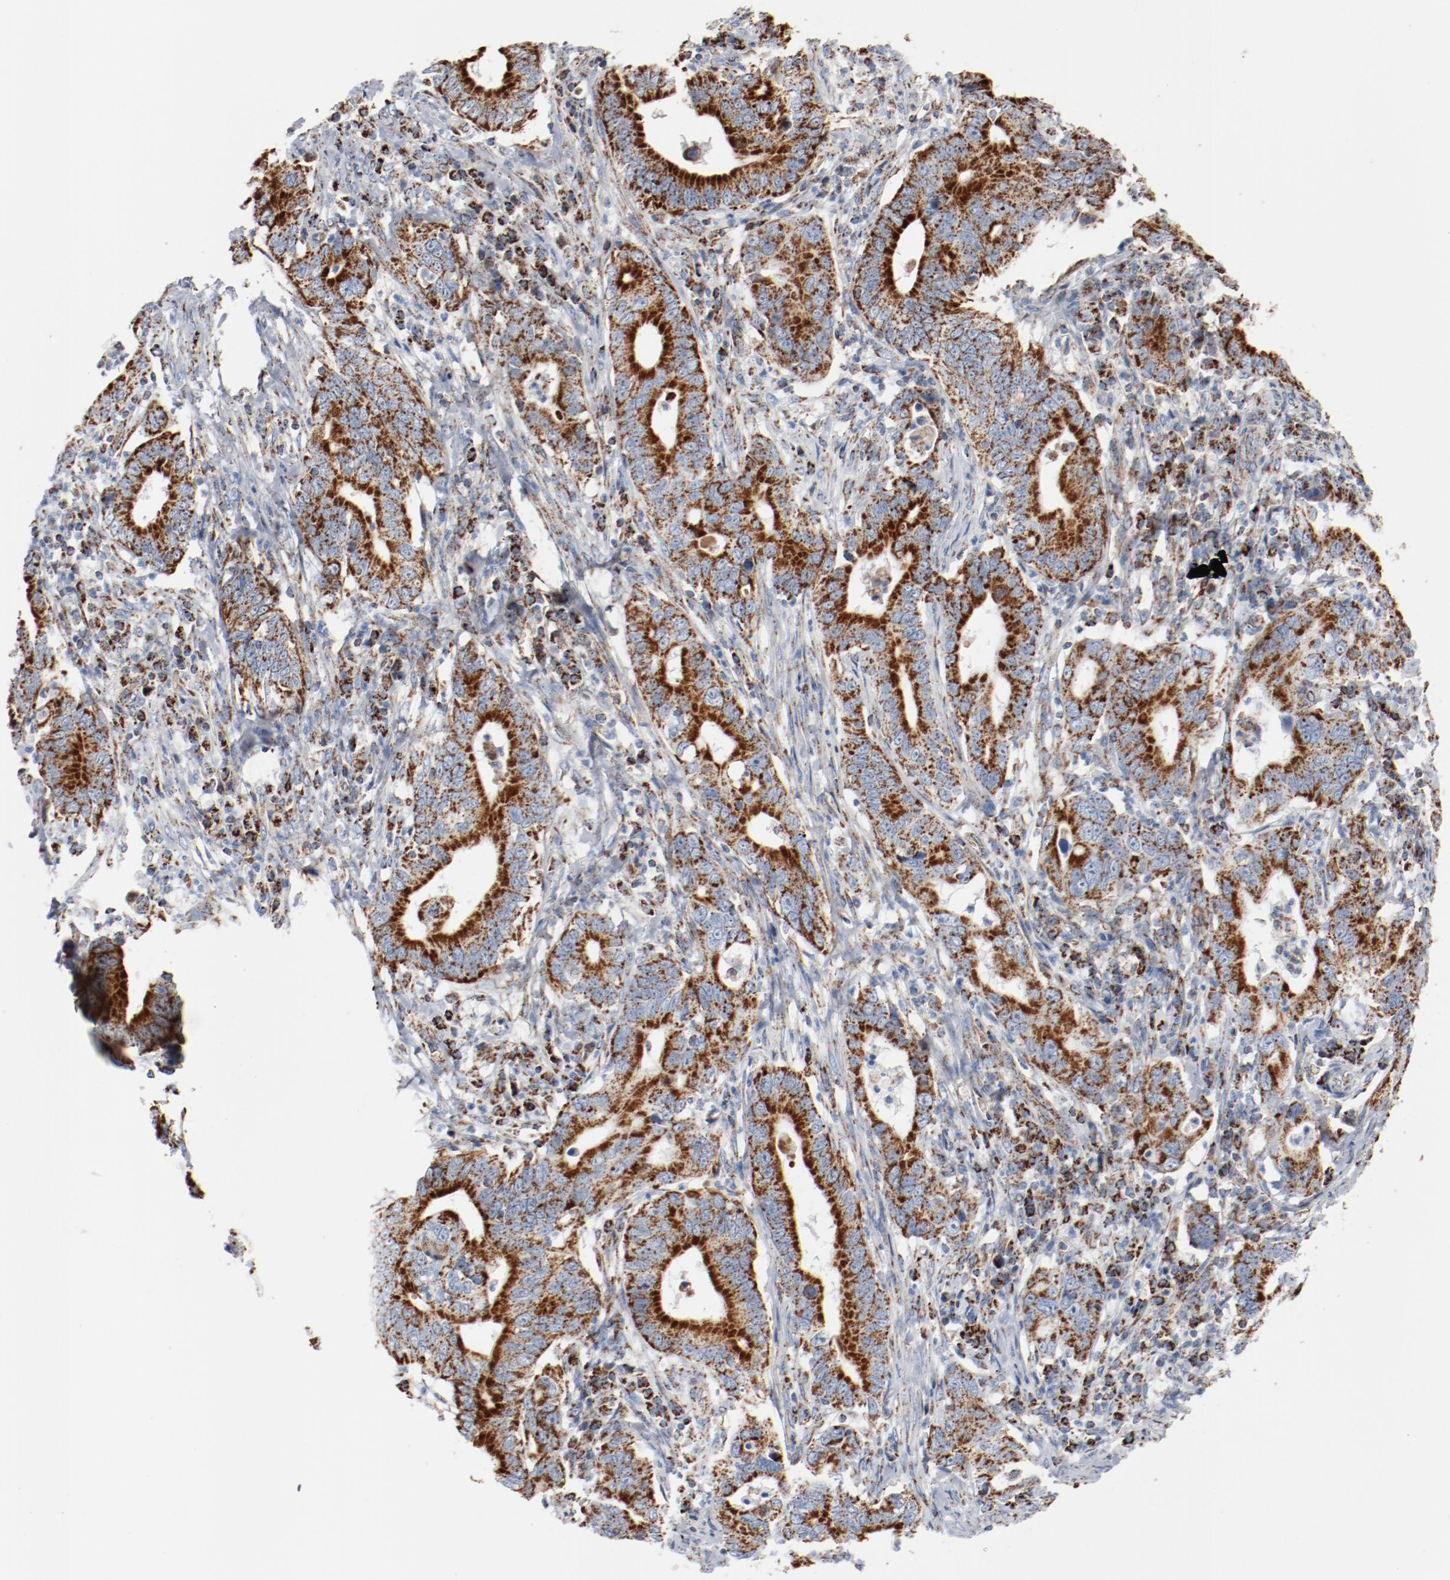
{"staining": {"intensity": "strong", "quantity": ">75%", "location": "cytoplasmic/membranous"}, "tissue": "stomach cancer", "cell_type": "Tumor cells", "image_type": "cancer", "snomed": [{"axis": "morphology", "description": "Adenocarcinoma, NOS"}, {"axis": "topography", "description": "Stomach, upper"}], "caption": "Stomach cancer (adenocarcinoma) stained with DAB (3,3'-diaminobenzidine) immunohistochemistry displays high levels of strong cytoplasmic/membranous positivity in about >75% of tumor cells. (DAB IHC, brown staining for protein, blue staining for nuclei).", "gene": "NDUFB8", "patient": {"sex": "male", "age": 63}}